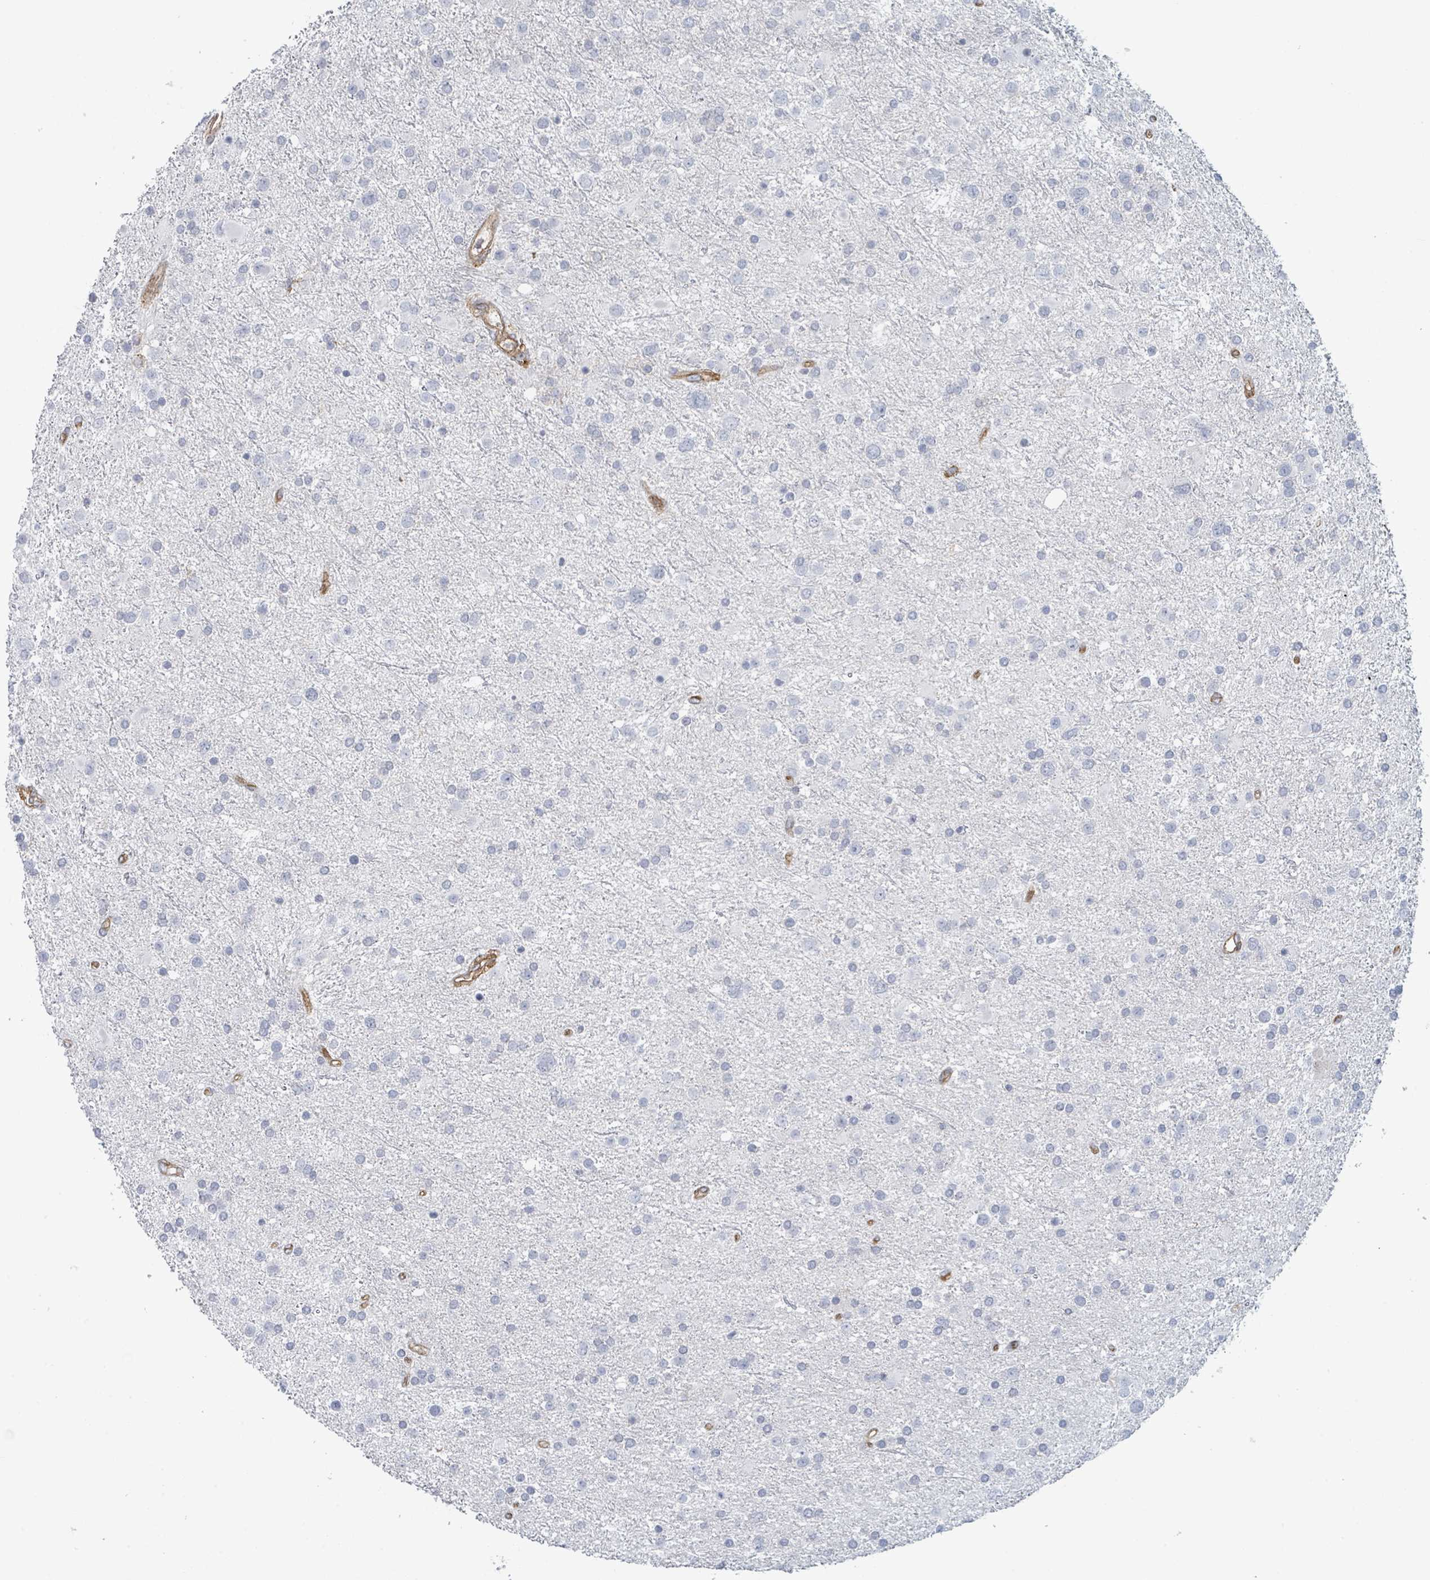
{"staining": {"intensity": "negative", "quantity": "none", "location": "none"}, "tissue": "glioma", "cell_type": "Tumor cells", "image_type": "cancer", "snomed": [{"axis": "morphology", "description": "Glioma, malignant, Low grade"}, {"axis": "topography", "description": "Brain"}], "caption": "Low-grade glioma (malignant) was stained to show a protein in brown. There is no significant expression in tumor cells.", "gene": "TNFRSF14", "patient": {"sex": "female", "age": 32}}